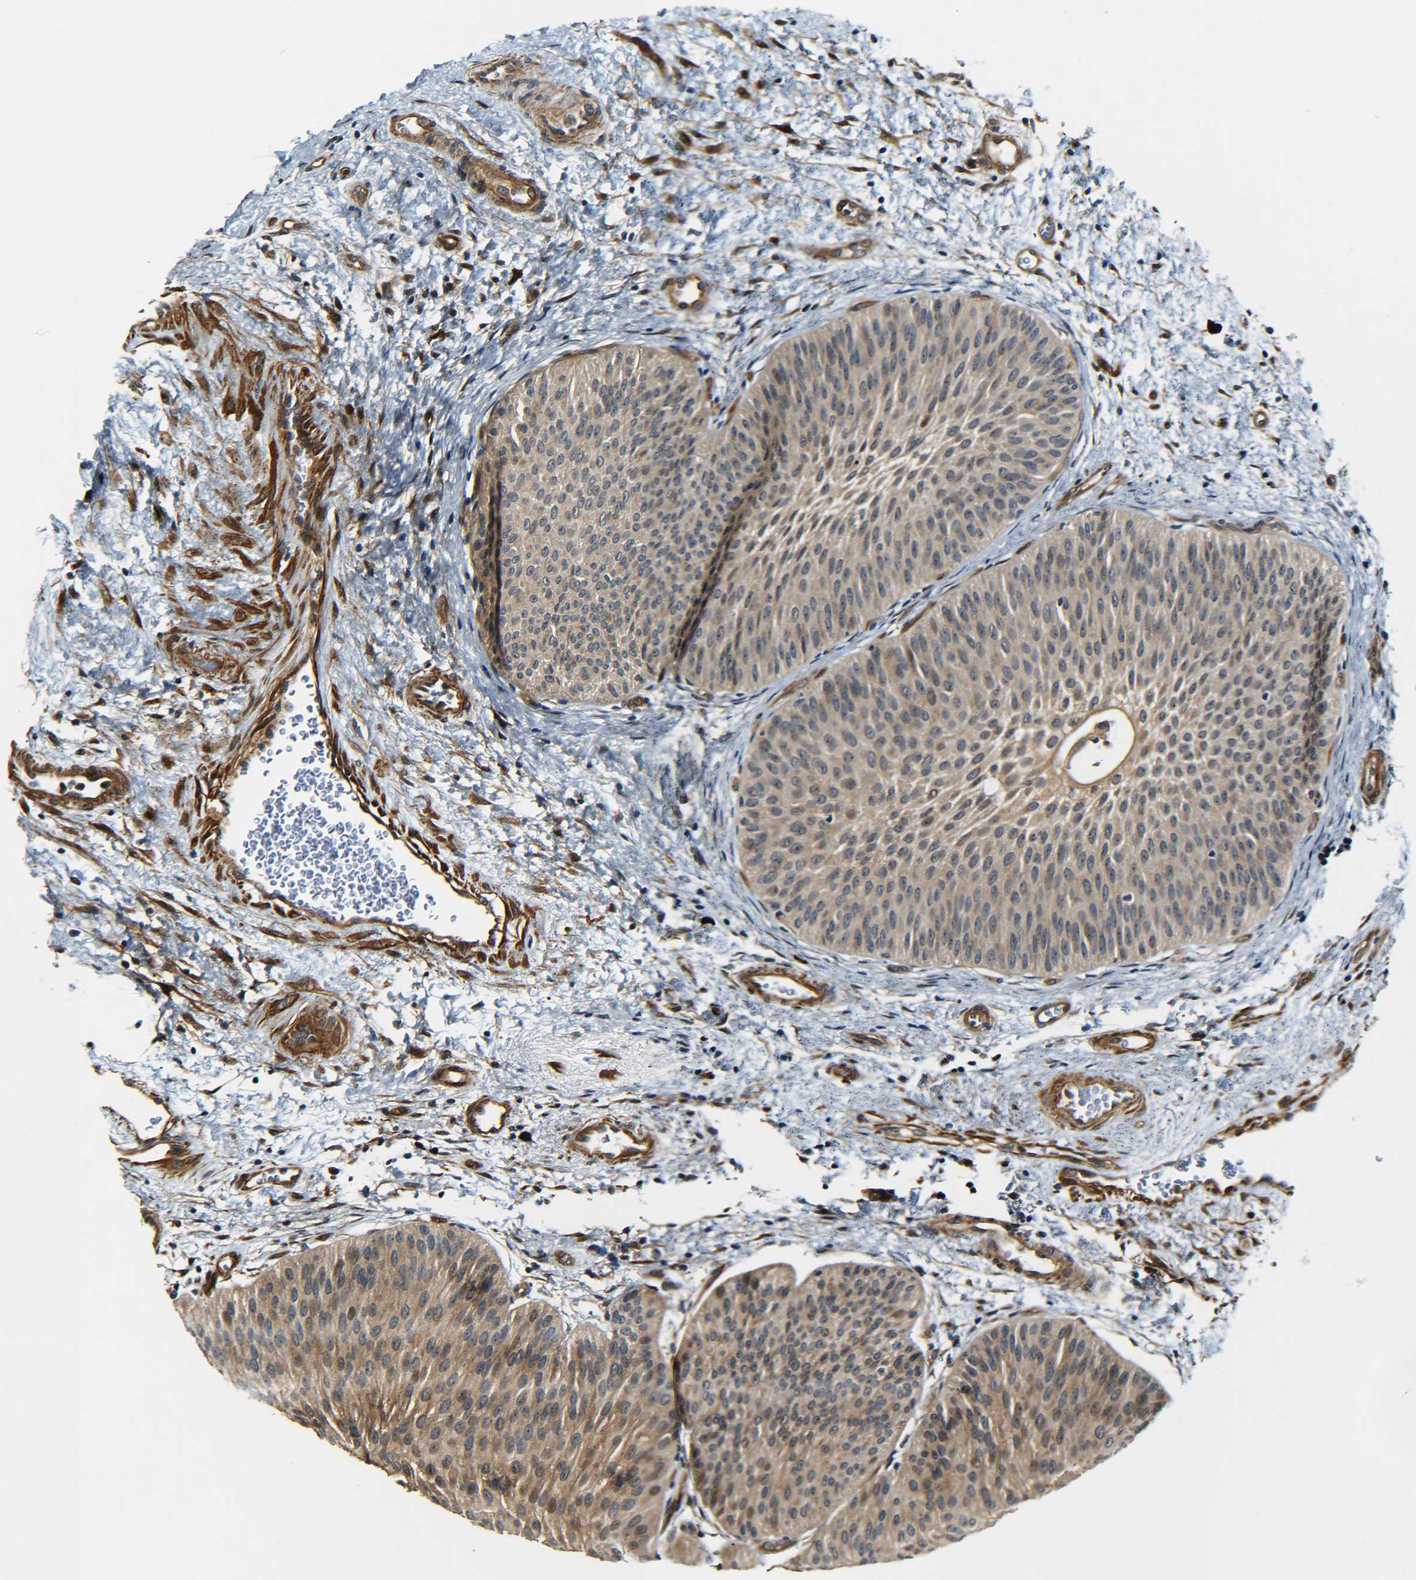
{"staining": {"intensity": "moderate", "quantity": ">75%", "location": "cytoplasmic/membranous,nuclear"}, "tissue": "urothelial cancer", "cell_type": "Tumor cells", "image_type": "cancer", "snomed": [{"axis": "morphology", "description": "Urothelial carcinoma, Low grade"}, {"axis": "topography", "description": "Urinary bladder"}], "caption": "Tumor cells show medium levels of moderate cytoplasmic/membranous and nuclear positivity in approximately >75% of cells in urothelial cancer.", "gene": "MEIS1", "patient": {"sex": "female", "age": 60}}